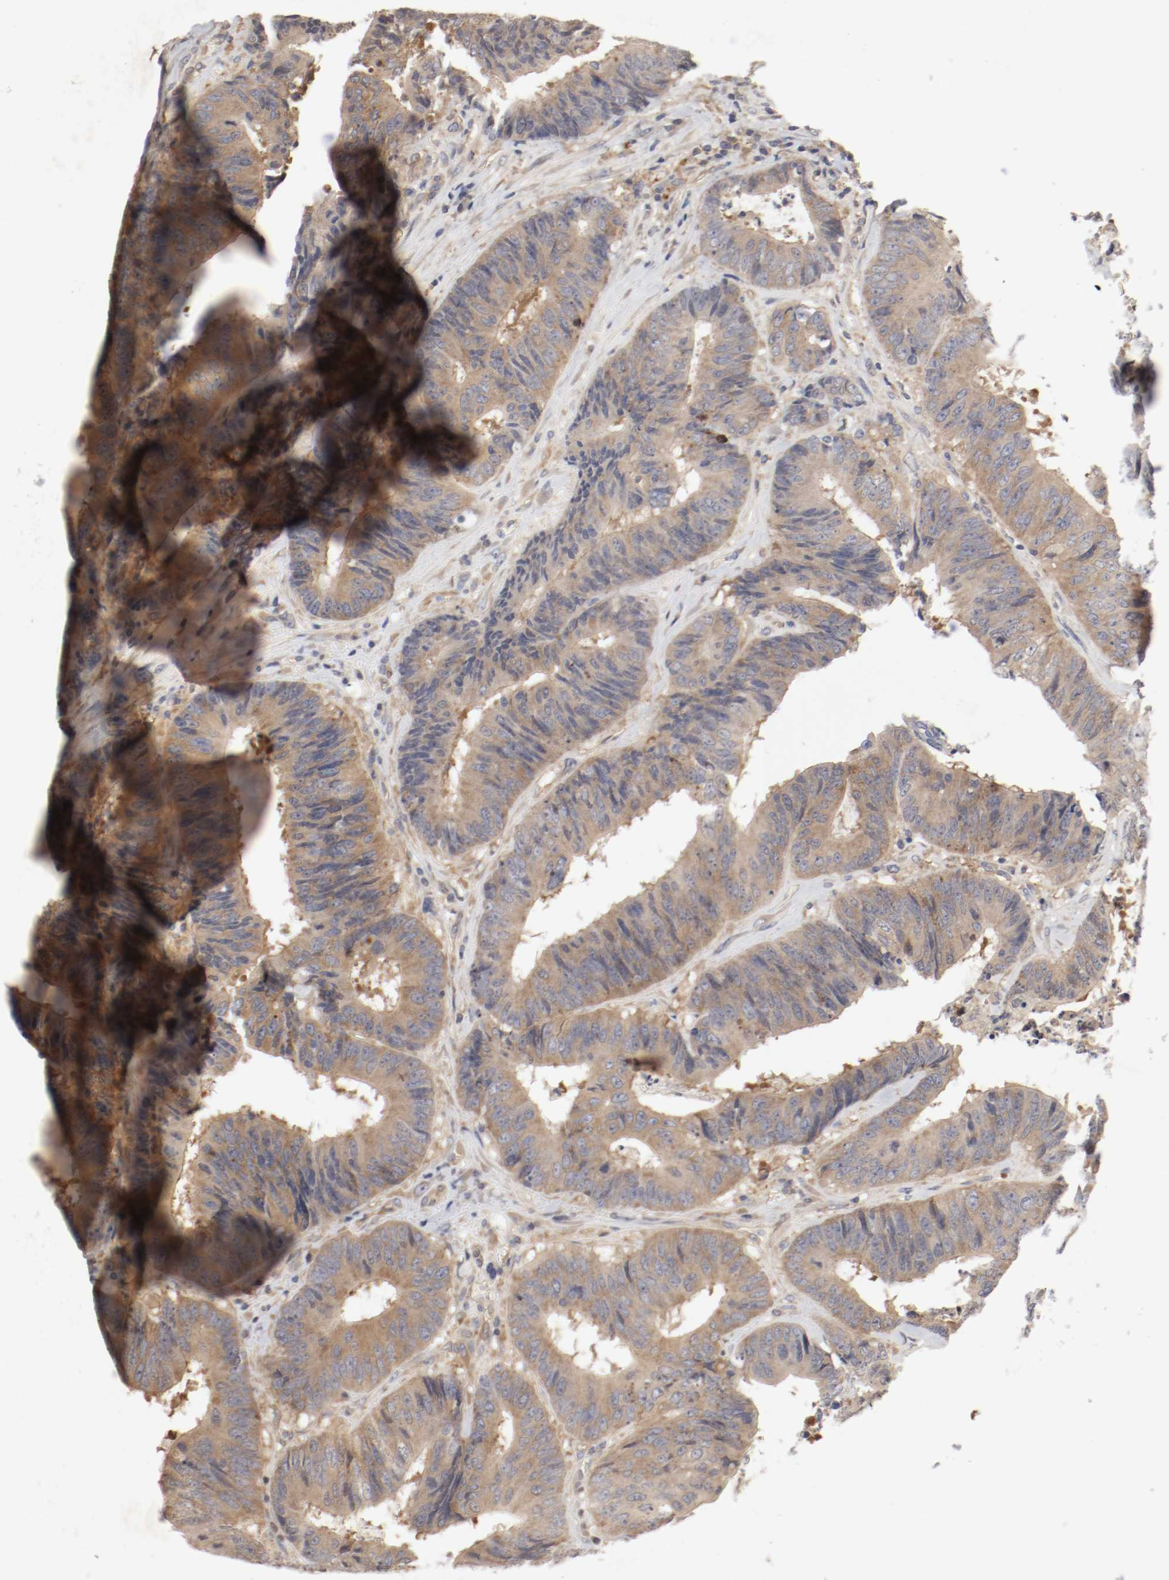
{"staining": {"intensity": "moderate", "quantity": ">75%", "location": "cytoplasmic/membranous"}, "tissue": "colorectal cancer", "cell_type": "Tumor cells", "image_type": "cancer", "snomed": [{"axis": "morphology", "description": "Adenocarcinoma, NOS"}, {"axis": "topography", "description": "Rectum"}], "caption": "A photomicrograph of colorectal cancer (adenocarcinoma) stained for a protein displays moderate cytoplasmic/membranous brown staining in tumor cells. Immunohistochemistry stains the protein of interest in brown and the nuclei are stained blue.", "gene": "REN", "patient": {"sex": "male", "age": 72}}